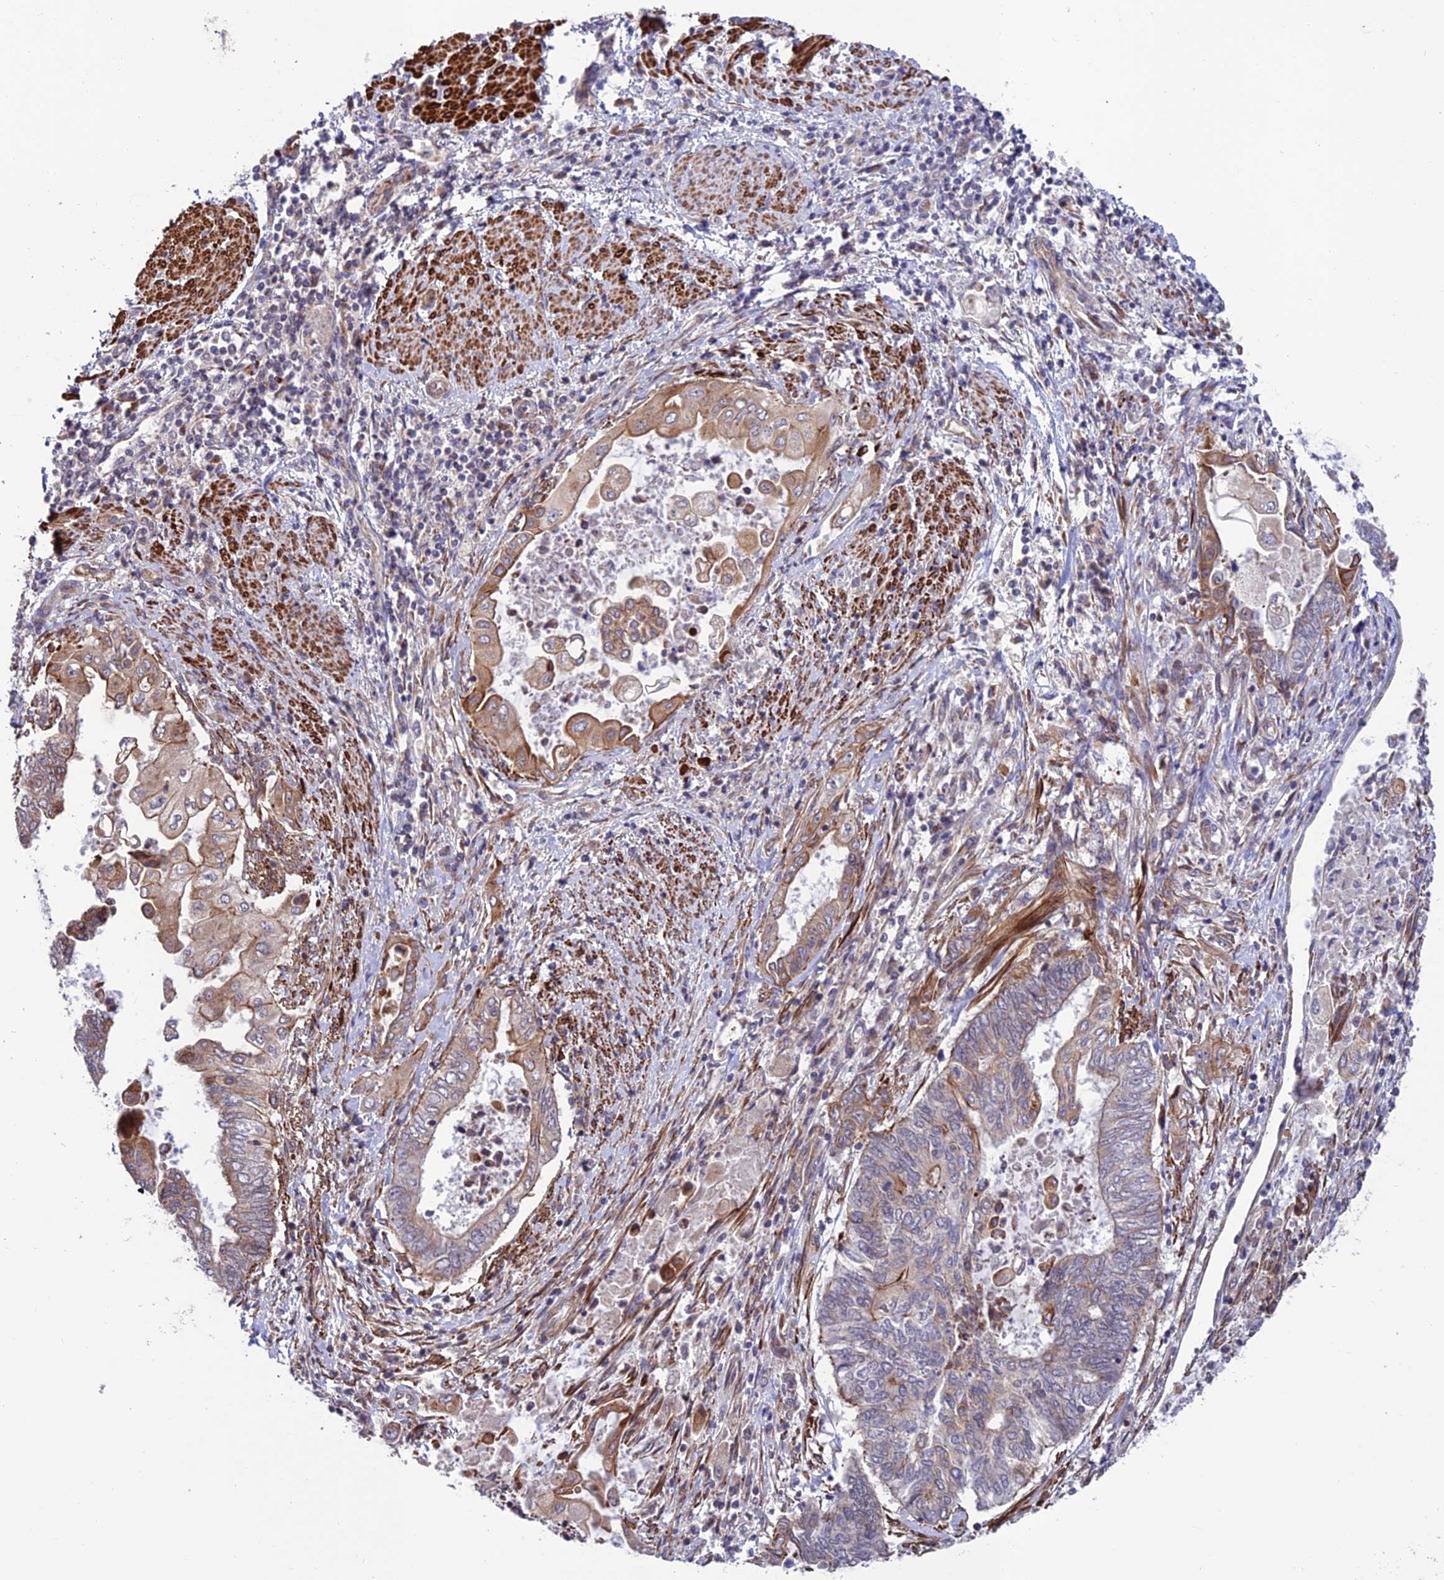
{"staining": {"intensity": "moderate", "quantity": "<25%", "location": "cytoplasmic/membranous"}, "tissue": "endometrial cancer", "cell_type": "Tumor cells", "image_type": "cancer", "snomed": [{"axis": "morphology", "description": "Adenocarcinoma, NOS"}, {"axis": "topography", "description": "Uterus"}, {"axis": "topography", "description": "Endometrium"}], "caption": "Immunohistochemistry (IHC) micrograph of neoplastic tissue: endometrial adenocarcinoma stained using immunohistochemistry (IHC) displays low levels of moderate protein expression localized specifically in the cytoplasmic/membranous of tumor cells, appearing as a cytoplasmic/membranous brown color.", "gene": "TNIP3", "patient": {"sex": "female", "age": 70}}